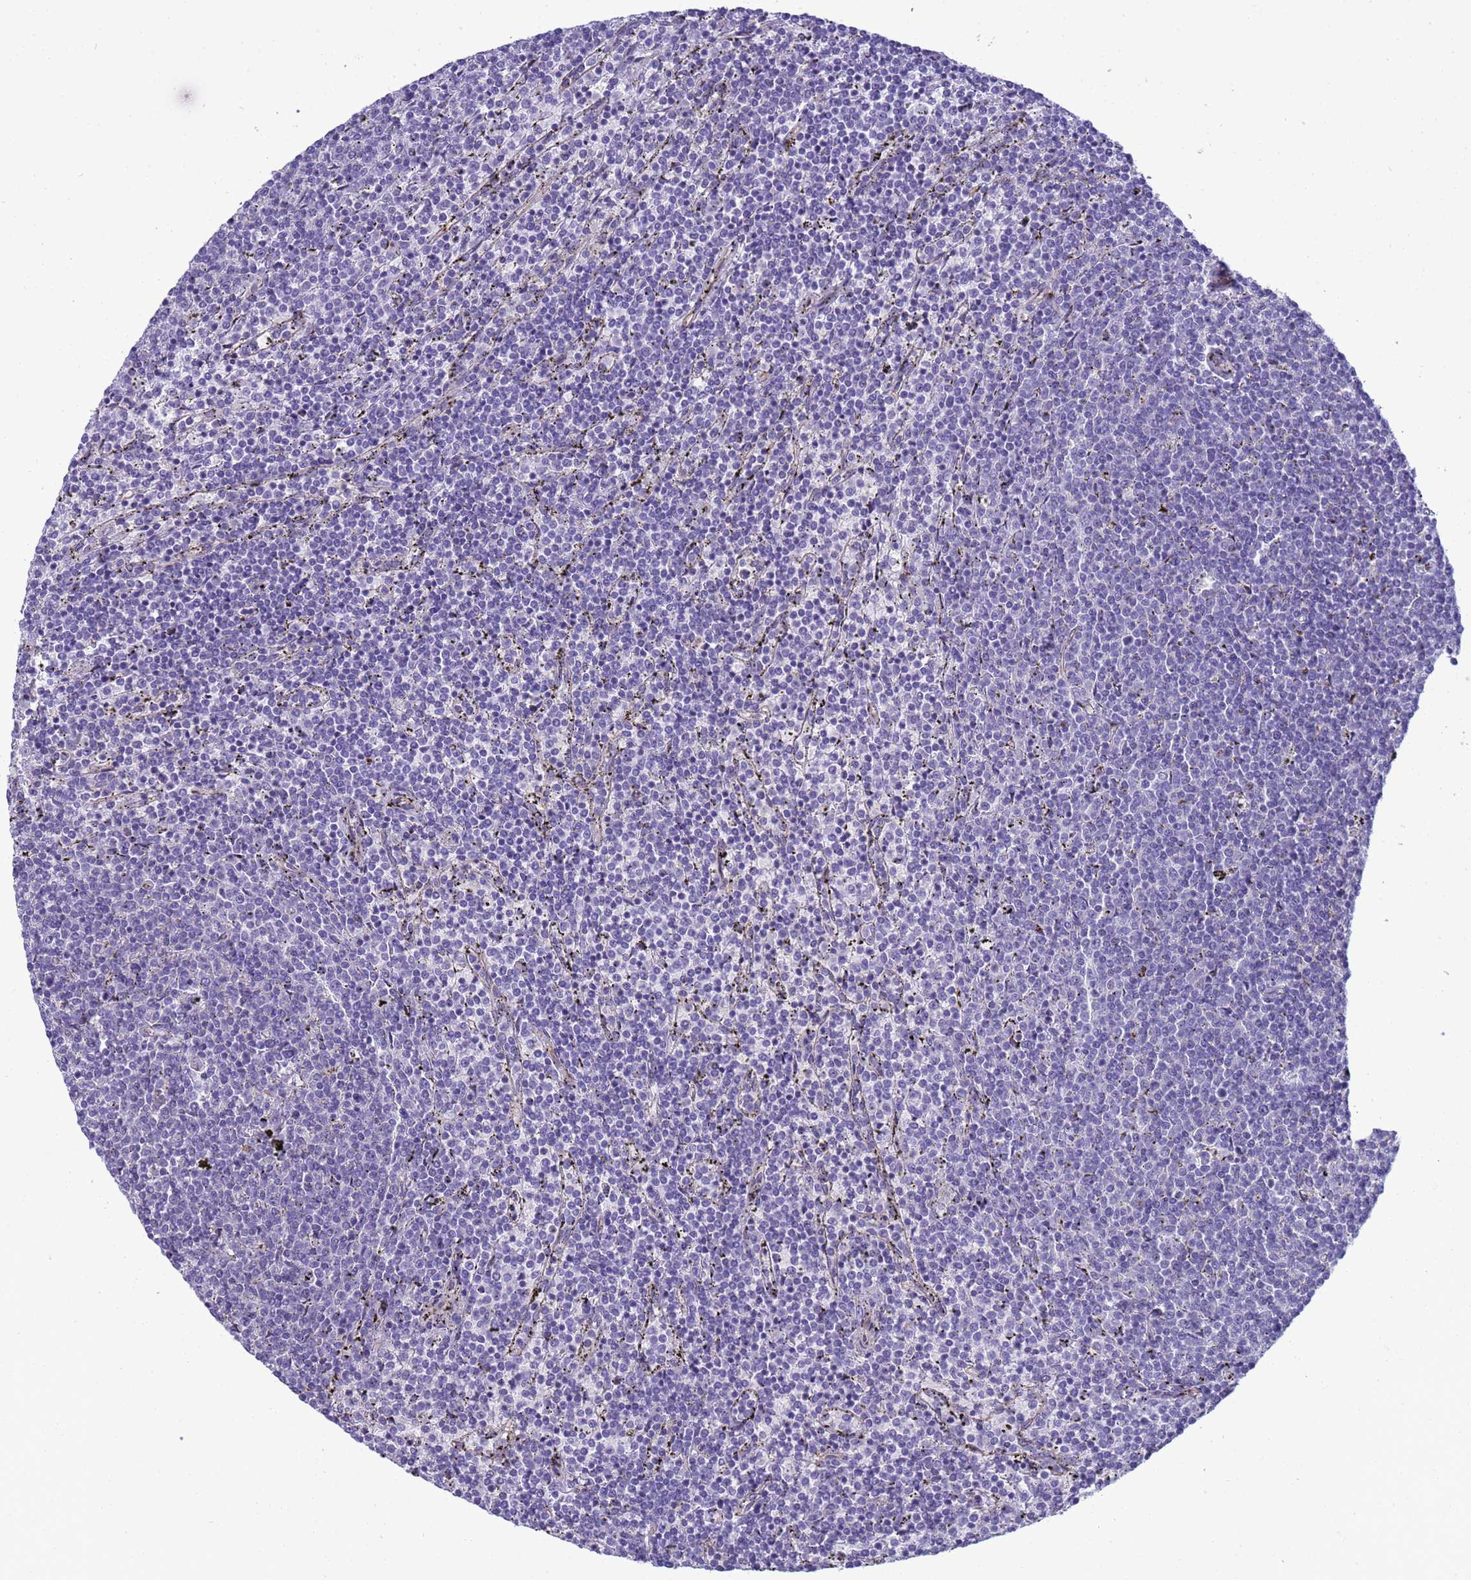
{"staining": {"intensity": "negative", "quantity": "none", "location": "none"}, "tissue": "lymphoma", "cell_type": "Tumor cells", "image_type": "cancer", "snomed": [{"axis": "morphology", "description": "Malignant lymphoma, non-Hodgkin's type, Low grade"}, {"axis": "topography", "description": "Spleen"}], "caption": "Lymphoma stained for a protein using immunohistochemistry (IHC) reveals no positivity tumor cells.", "gene": "ITGB4", "patient": {"sex": "female", "age": 50}}